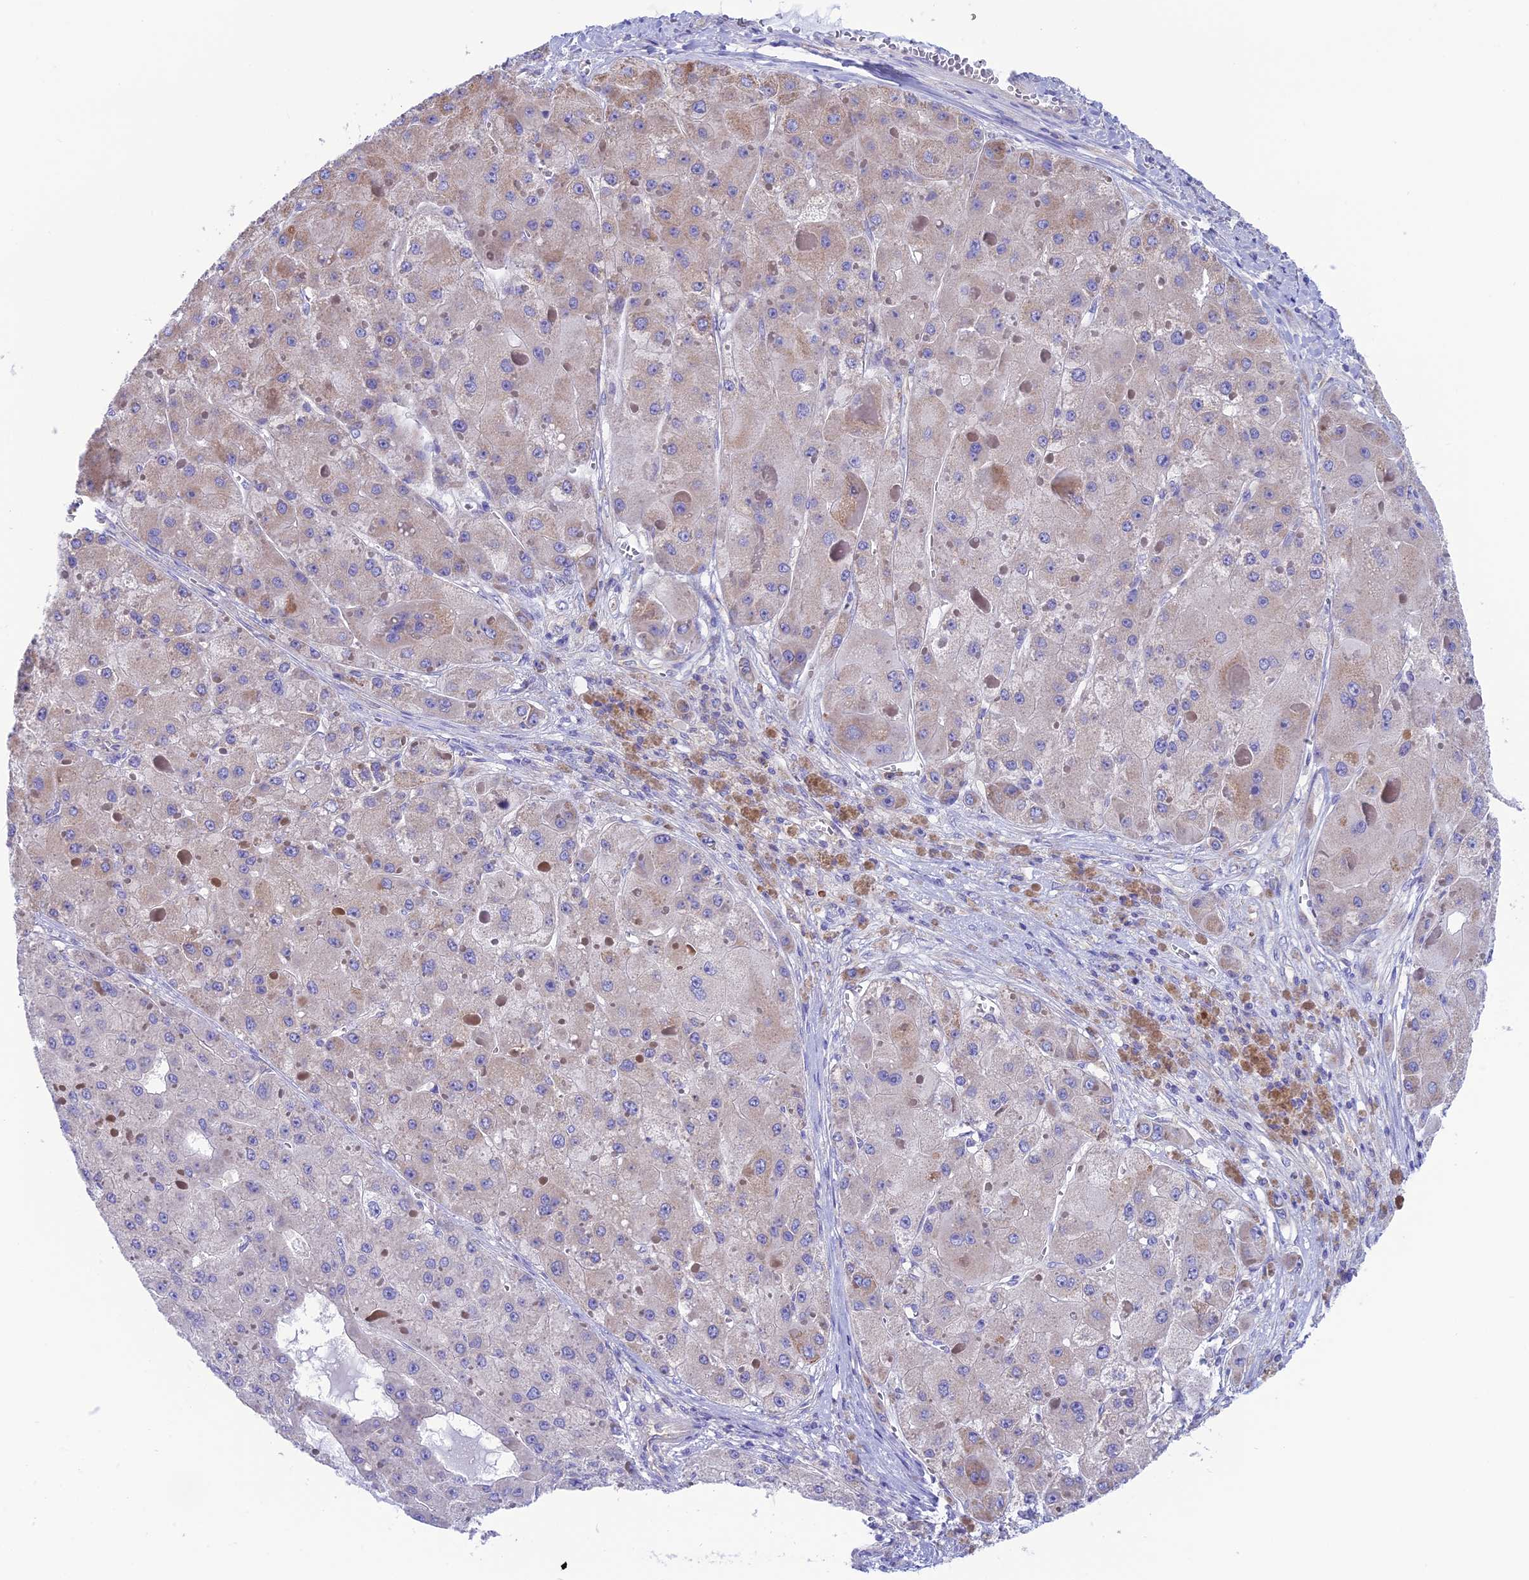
{"staining": {"intensity": "negative", "quantity": "none", "location": "none"}, "tissue": "liver cancer", "cell_type": "Tumor cells", "image_type": "cancer", "snomed": [{"axis": "morphology", "description": "Carcinoma, Hepatocellular, NOS"}, {"axis": "topography", "description": "Liver"}], "caption": "IHC of human hepatocellular carcinoma (liver) demonstrates no staining in tumor cells. The staining was performed using DAB (3,3'-diaminobenzidine) to visualize the protein expression in brown, while the nuclei were stained in blue with hematoxylin (Magnification: 20x).", "gene": "LZTFL1", "patient": {"sex": "female", "age": 73}}